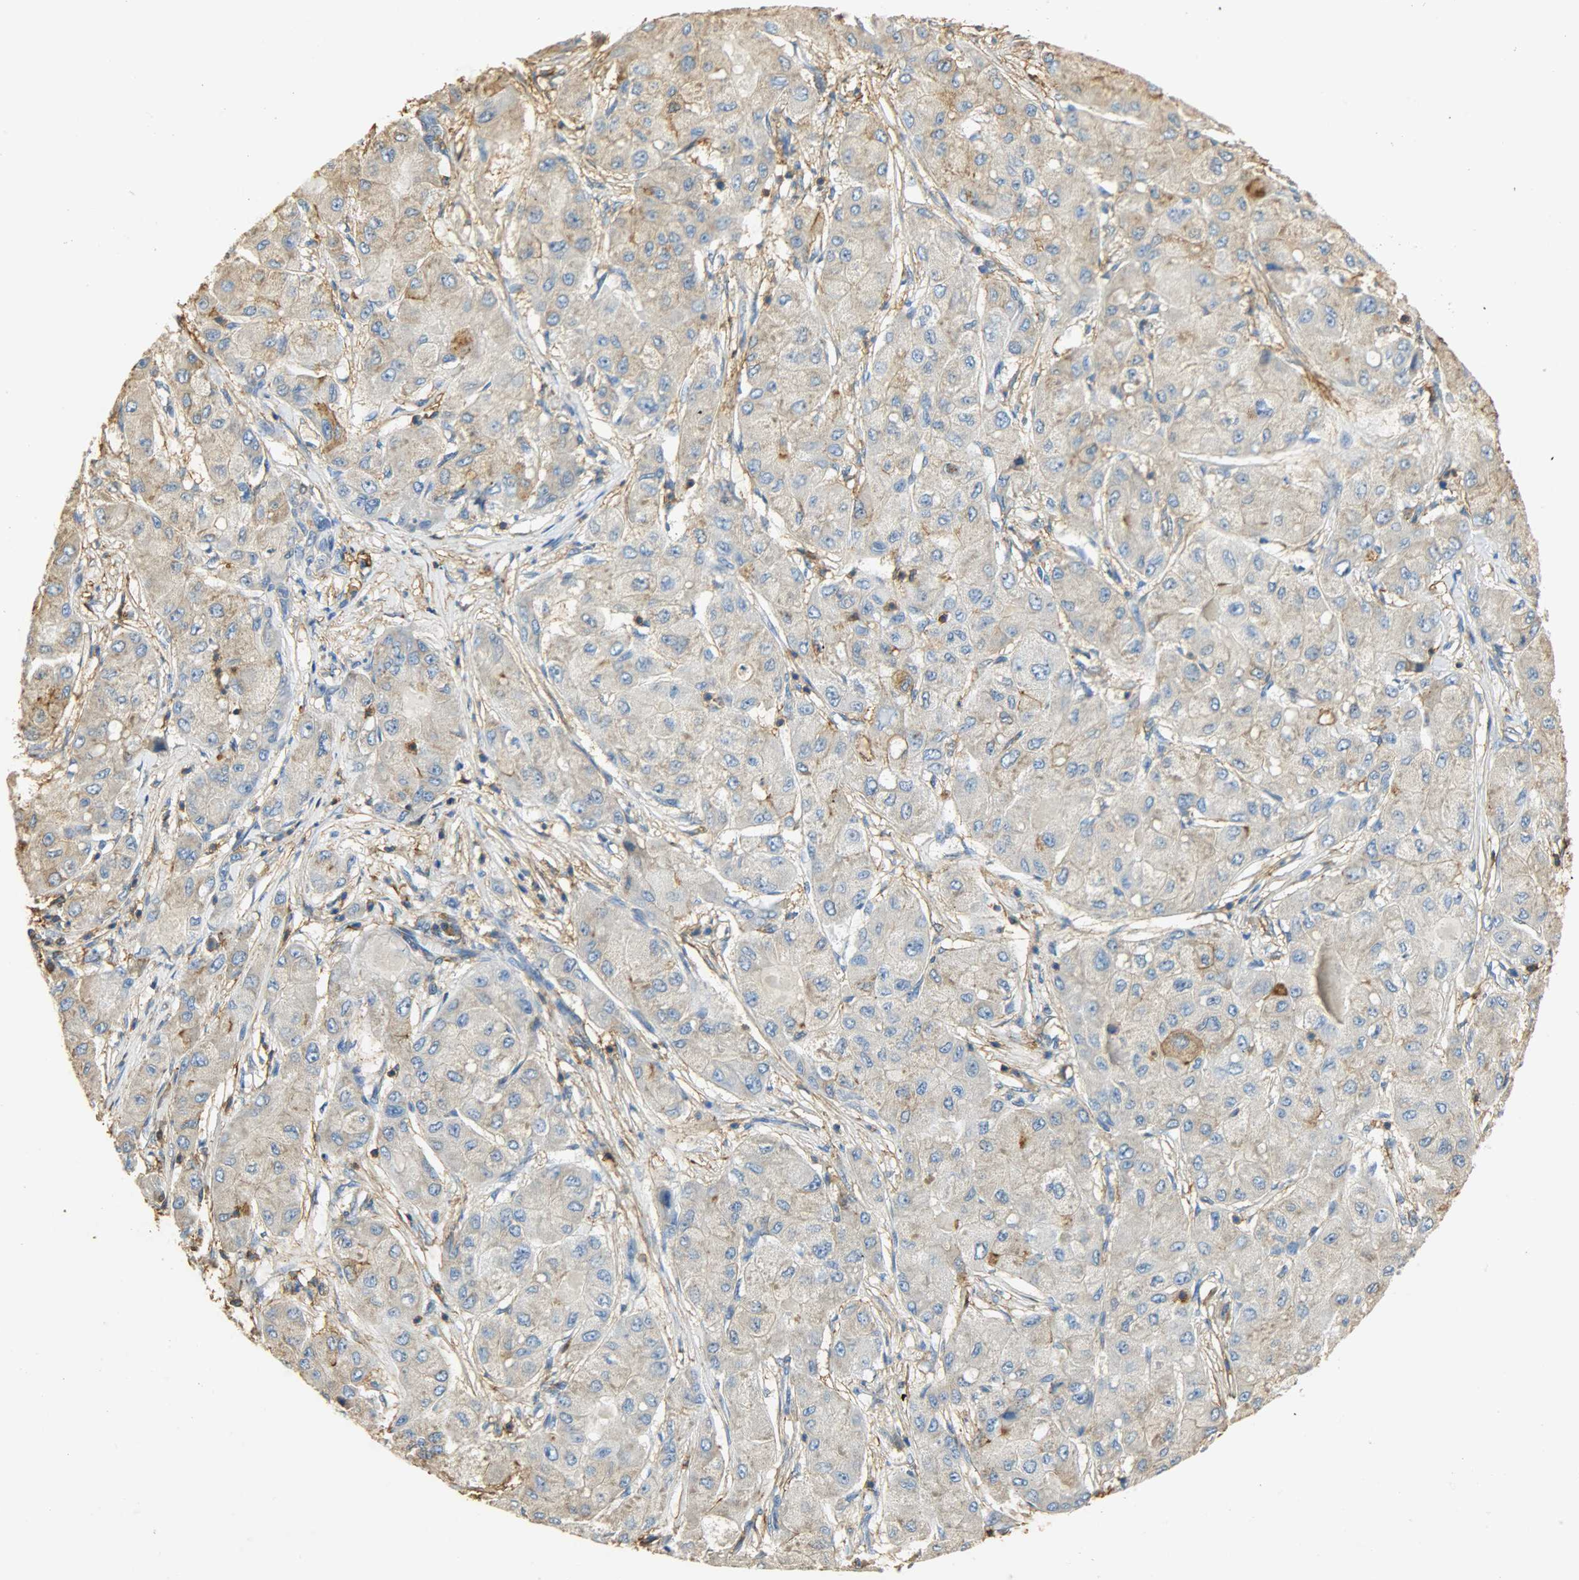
{"staining": {"intensity": "weak", "quantity": ">75%", "location": "cytoplasmic/membranous"}, "tissue": "liver cancer", "cell_type": "Tumor cells", "image_type": "cancer", "snomed": [{"axis": "morphology", "description": "Carcinoma, Hepatocellular, NOS"}, {"axis": "topography", "description": "Liver"}], "caption": "A high-resolution histopathology image shows immunohistochemistry (IHC) staining of hepatocellular carcinoma (liver), which displays weak cytoplasmic/membranous positivity in about >75% of tumor cells.", "gene": "ANXA6", "patient": {"sex": "male", "age": 80}}